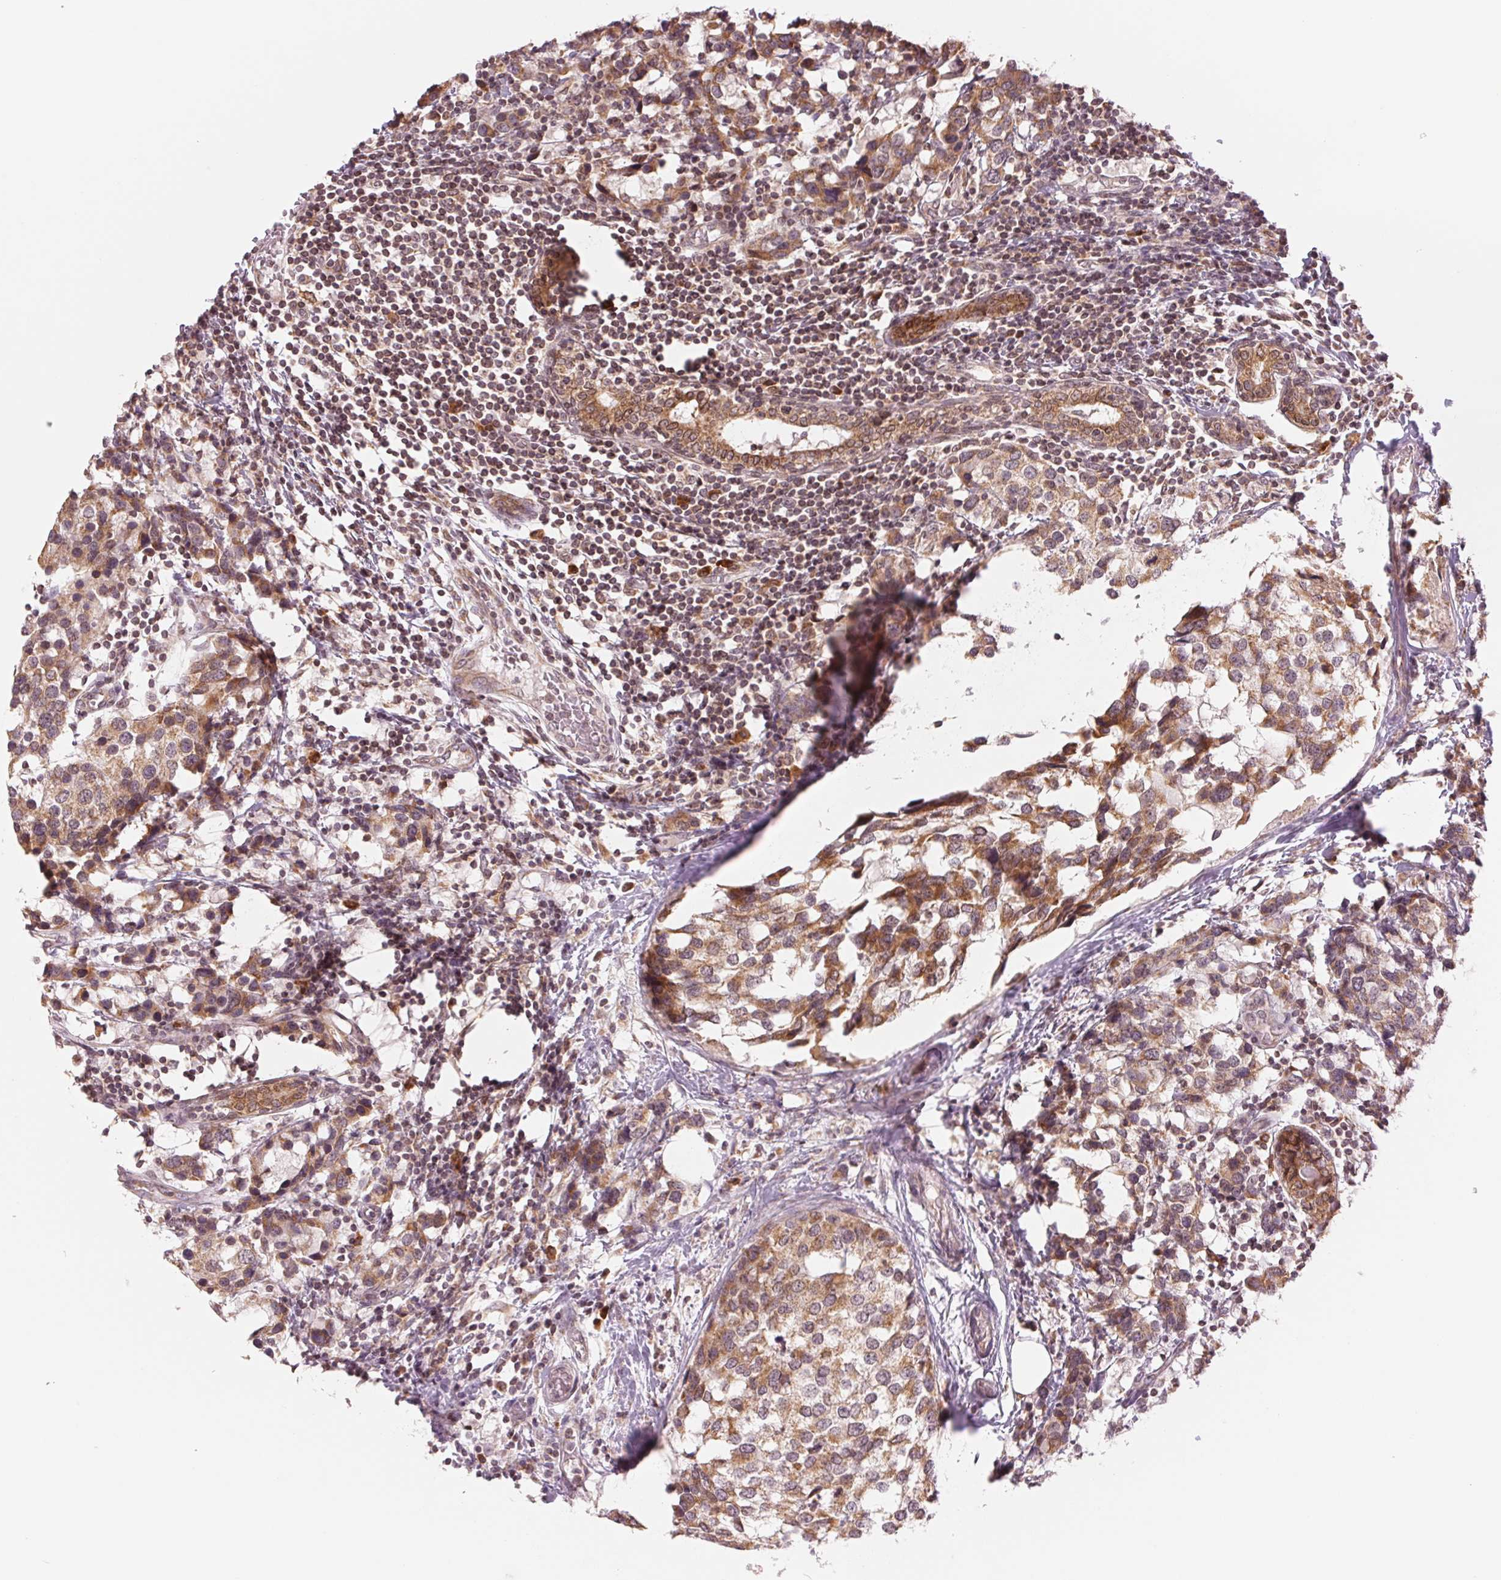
{"staining": {"intensity": "weak", "quantity": ">75%", "location": "cytoplasmic/membranous"}, "tissue": "breast cancer", "cell_type": "Tumor cells", "image_type": "cancer", "snomed": [{"axis": "morphology", "description": "Lobular carcinoma"}, {"axis": "topography", "description": "Breast"}], "caption": "Lobular carcinoma (breast) tissue demonstrates weak cytoplasmic/membranous expression in about >75% of tumor cells, visualized by immunohistochemistry.", "gene": "TECR", "patient": {"sex": "female", "age": 59}}